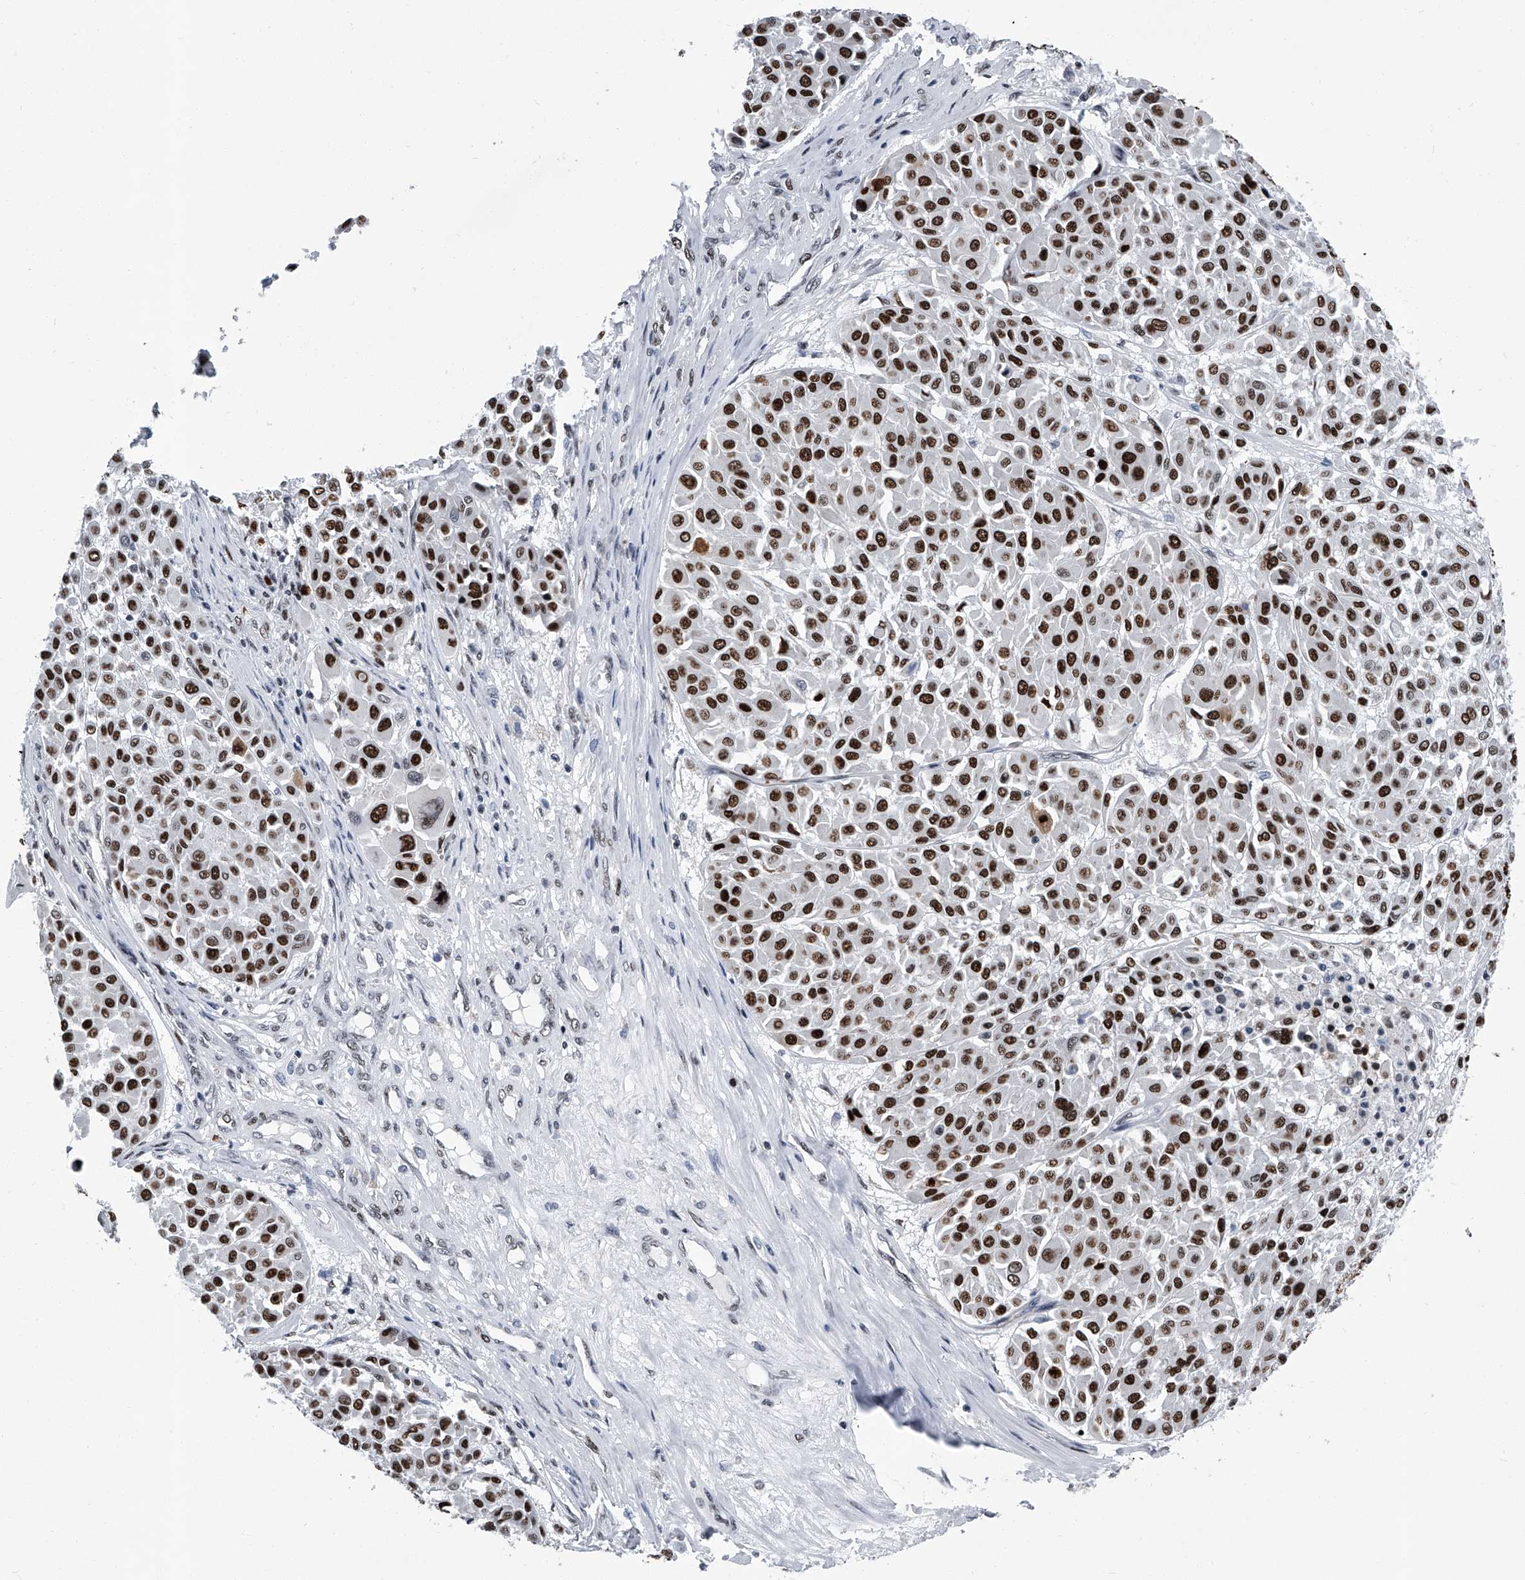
{"staining": {"intensity": "strong", "quantity": ">75%", "location": "nuclear"}, "tissue": "melanoma", "cell_type": "Tumor cells", "image_type": "cancer", "snomed": [{"axis": "morphology", "description": "Malignant melanoma, Metastatic site"}, {"axis": "topography", "description": "Soft tissue"}], "caption": "DAB (3,3'-diaminobenzidine) immunohistochemical staining of malignant melanoma (metastatic site) demonstrates strong nuclear protein positivity in approximately >75% of tumor cells.", "gene": "SIM2", "patient": {"sex": "male", "age": 41}}